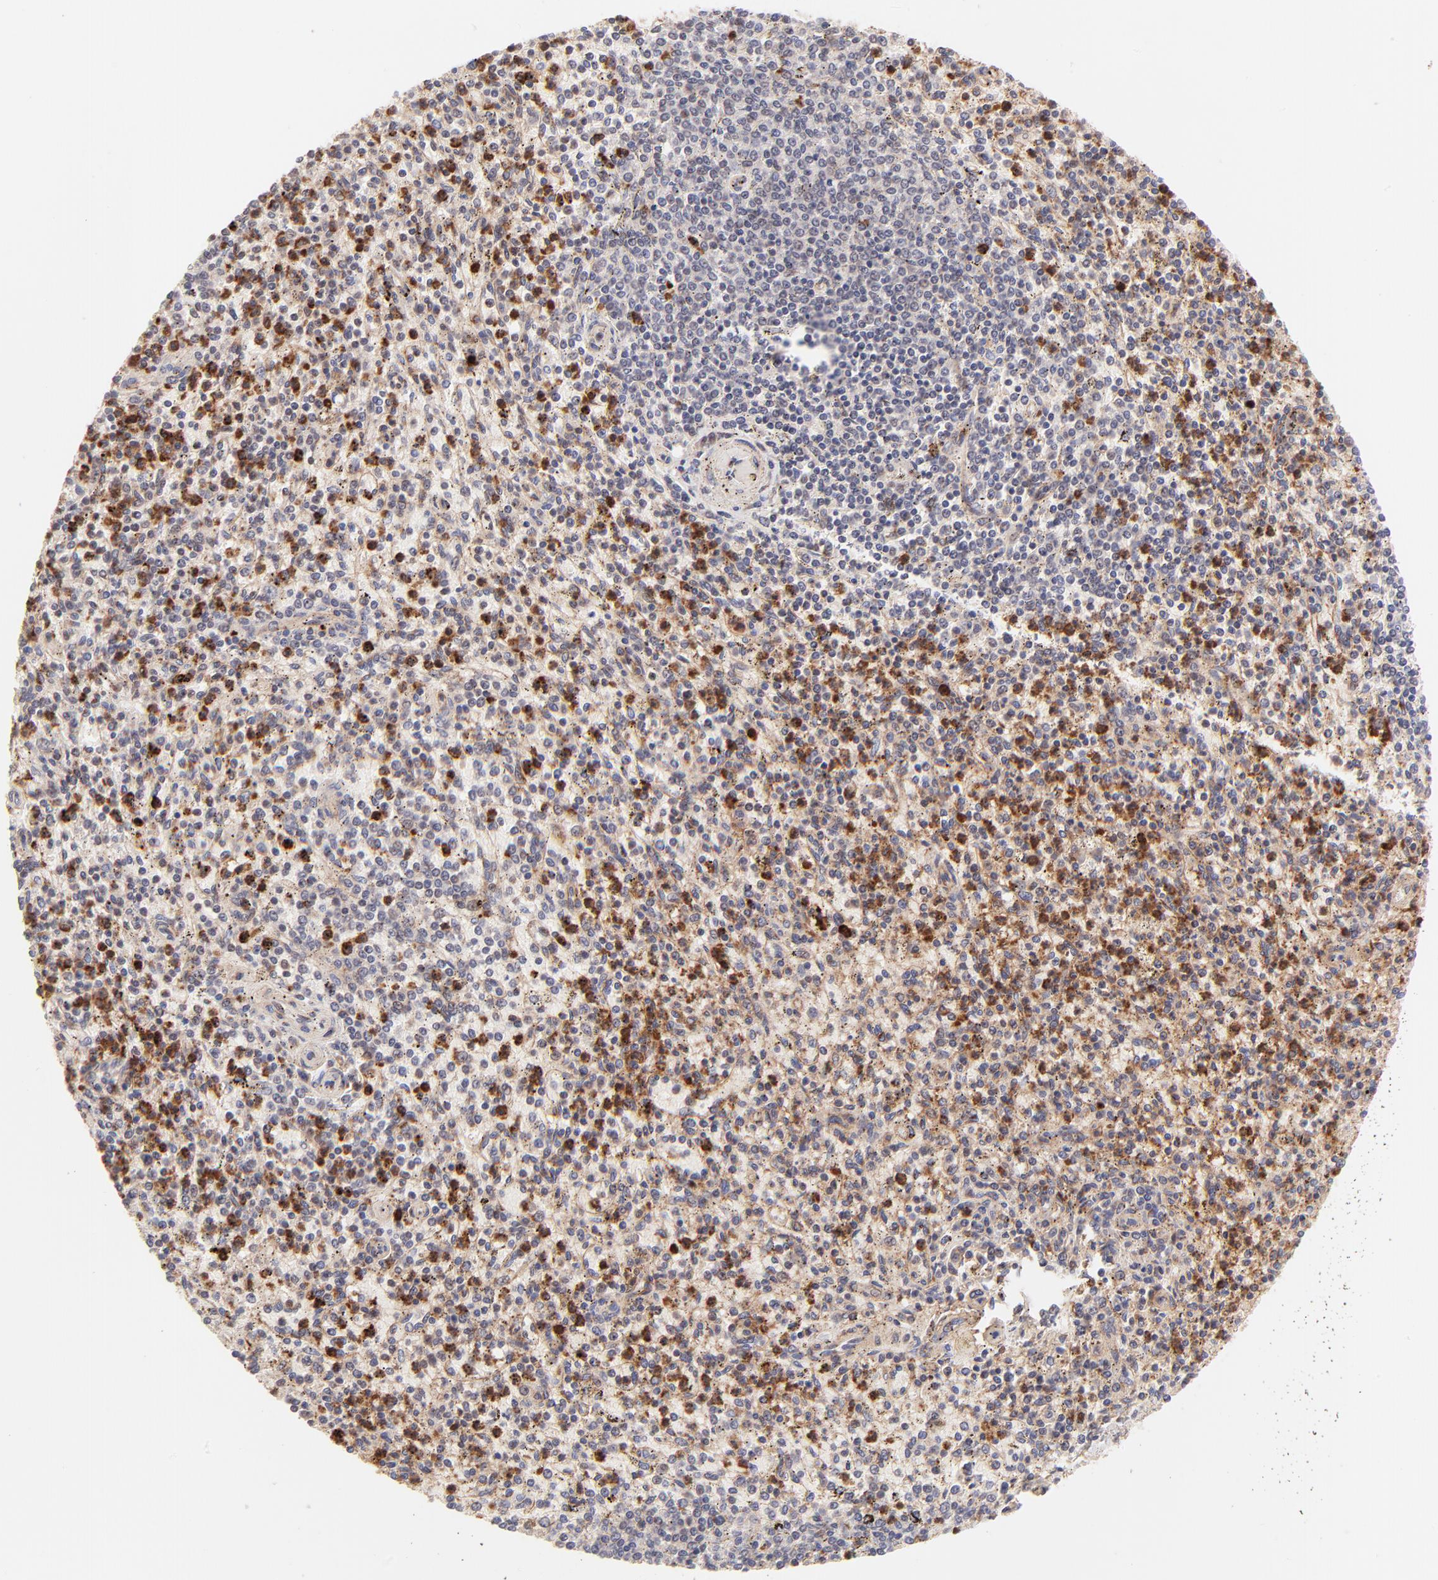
{"staining": {"intensity": "strong", "quantity": "<25%", "location": "cytoplasmic/membranous"}, "tissue": "spleen", "cell_type": "Cells in red pulp", "image_type": "normal", "snomed": [{"axis": "morphology", "description": "Normal tissue, NOS"}, {"axis": "topography", "description": "Spleen"}], "caption": "DAB immunohistochemical staining of unremarkable human spleen exhibits strong cytoplasmic/membranous protein positivity in about <25% of cells in red pulp. (Stains: DAB (3,3'-diaminobenzidine) in brown, nuclei in blue, Microscopy: brightfield microscopy at high magnification).", "gene": "MED12", "patient": {"sex": "male", "age": 72}}